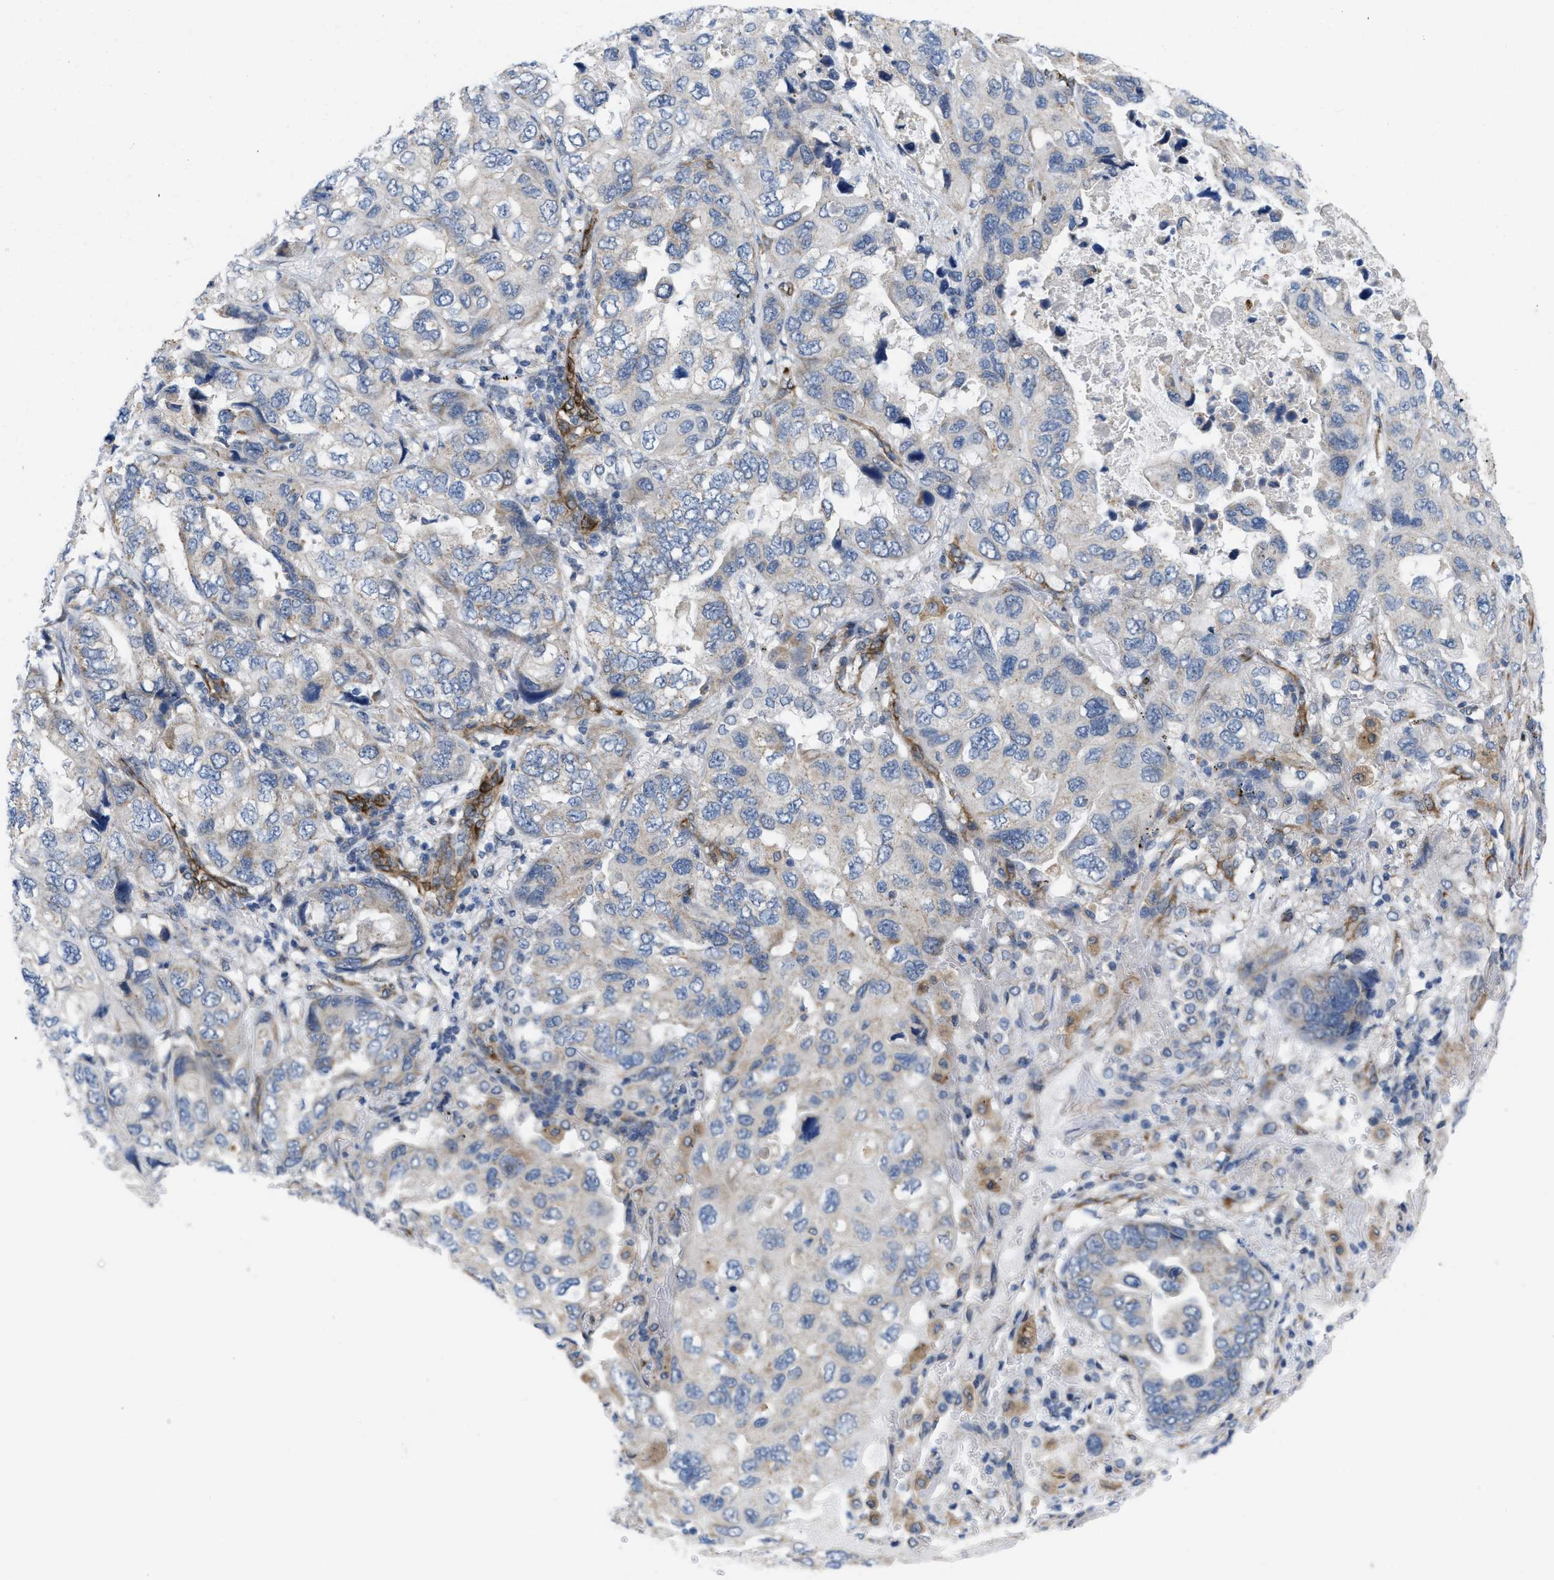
{"staining": {"intensity": "negative", "quantity": "none", "location": "none"}, "tissue": "lung cancer", "cell_type": "Tumor cells", "image_type": "cancer", "snomed": [{"axis": "morphology", "description": "Squamous cell carcinoma, NOS"}, {"axis": "topography", "description": "Lung"}], "caption": "This is an immunohistochemistry image of lung cancer. There is no staining in tumor cells.", "gene": "EOGT", "patient": {"sex": "female", "age": 73}}